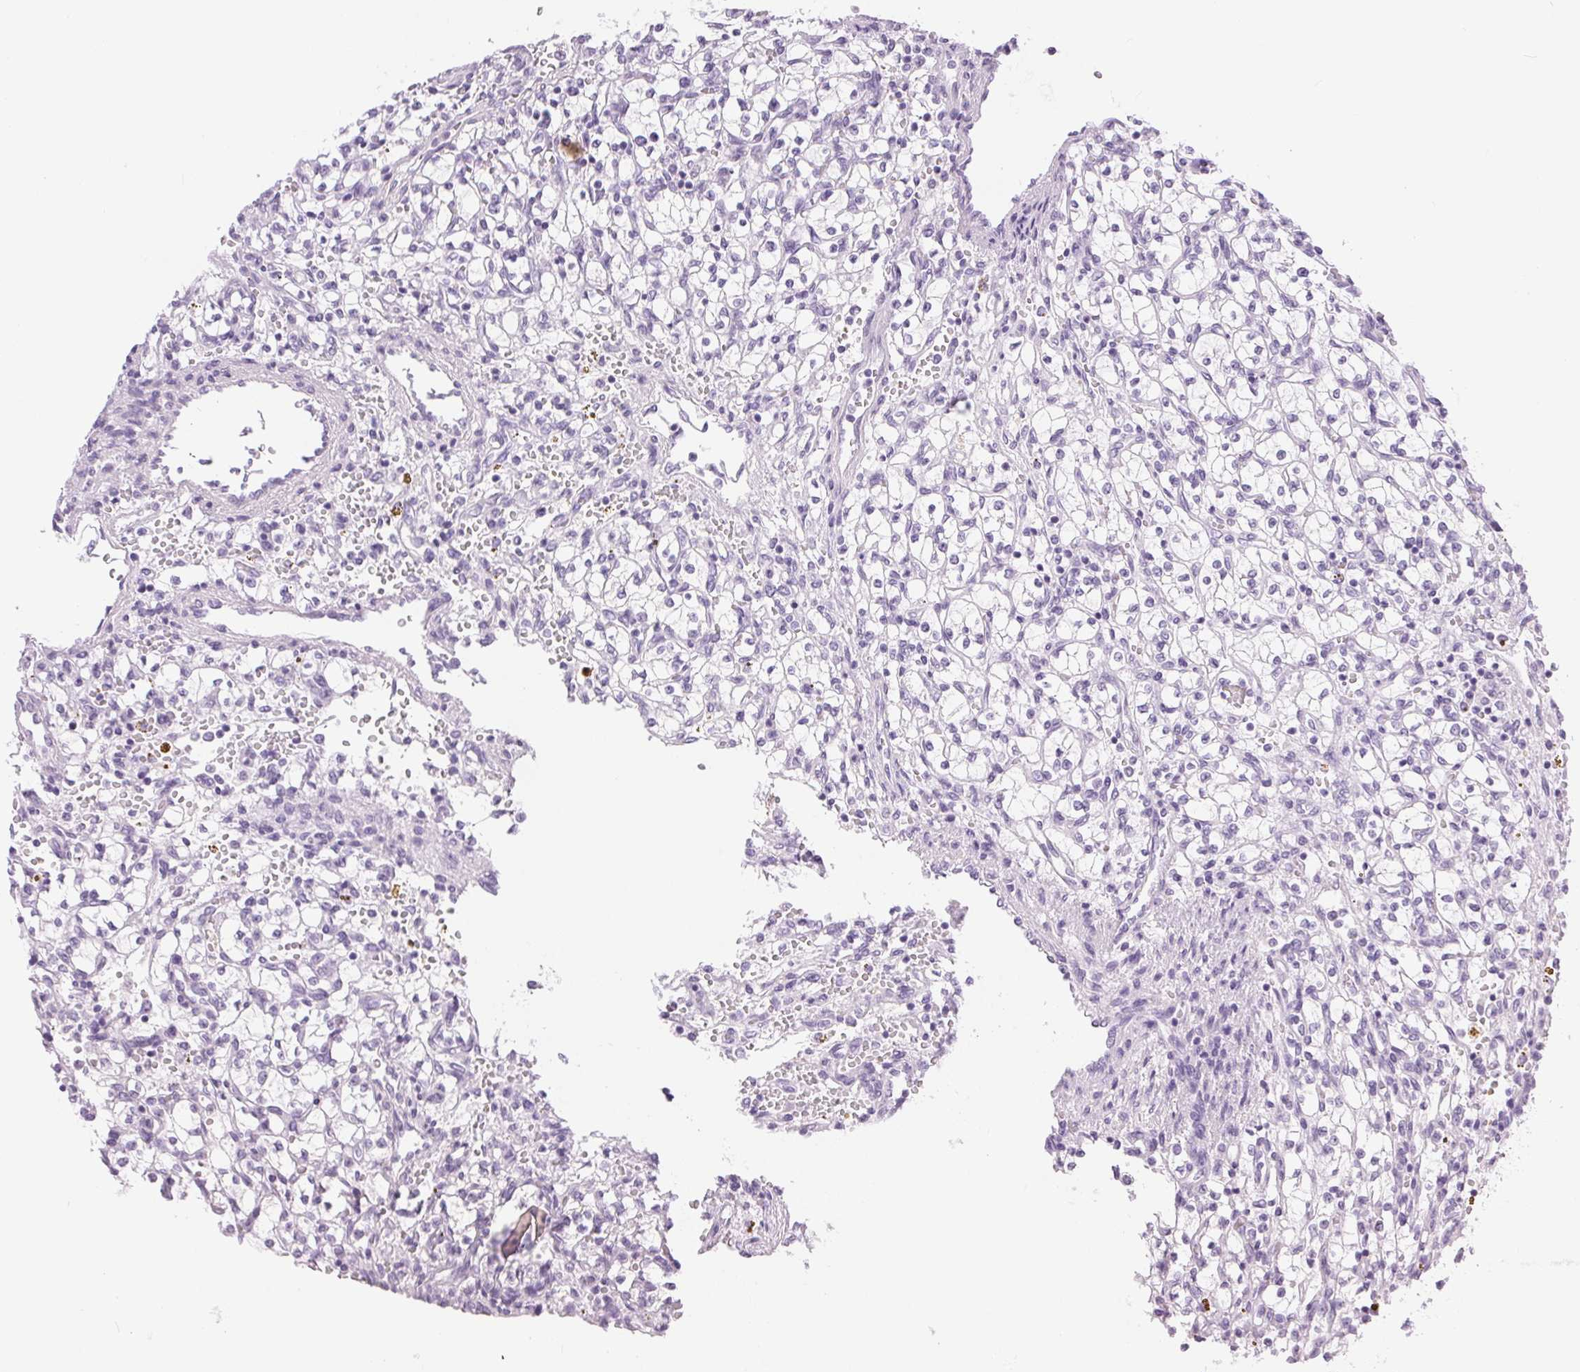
{"staining": {"intensity": "negative", "quantity": "none", "location": "none"}, "tissue": "renal cancer", "cell_type": "Tumor cells", "image_type": "cancer", "snomed": [{"axis": "morphology", "description": "Adenocarcinoma, NOS"}, {"axis": "topography", "description": "Kidney"}], "caption": "Immunohistochemical staining of human renal cancer (adenocarcinoma) reveals no significant positivity in tumor cells. (Brightfield microscopy of DAB immunohistochemistry at high magnification).", "gene": "XDH", "patient": {"sex": "female", "age": 64}}